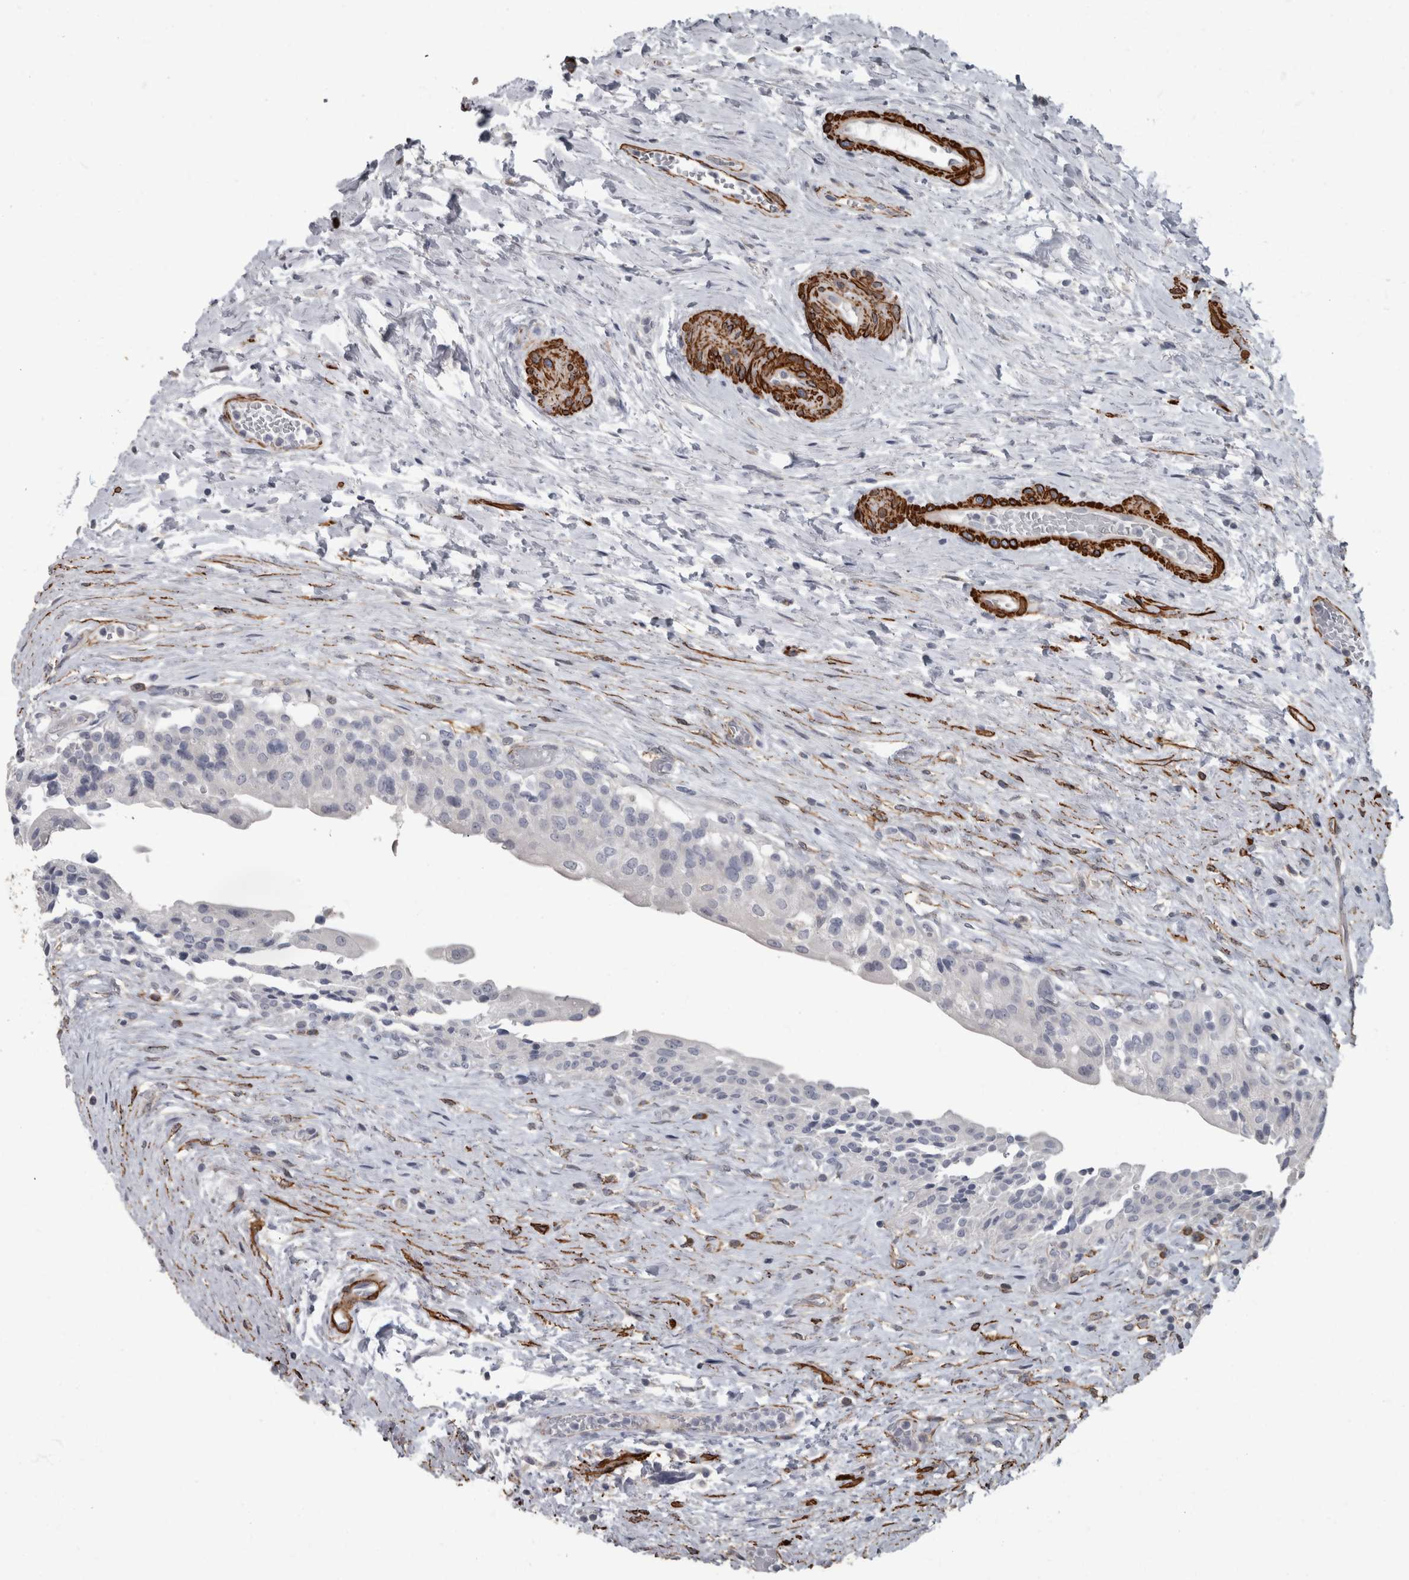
{"staining": {"intensity": "negative", "quantity": "none", "location": "none"}, "tissue": "urinary bladder", "cell_type": "Urothelial cells", "image_type": "normal", "snomed": [{"axis": "morphology", "description": "Normal tissue, NOS"}, {"axis": "topography", "description": "Urinary bladder"}], "caption": "The immunohistochemistry histopathology image has no significant expression in urothelial cells of urinary bladder.", "gene": "MASTL", "patient": {"sex": "male", "age": 74}}